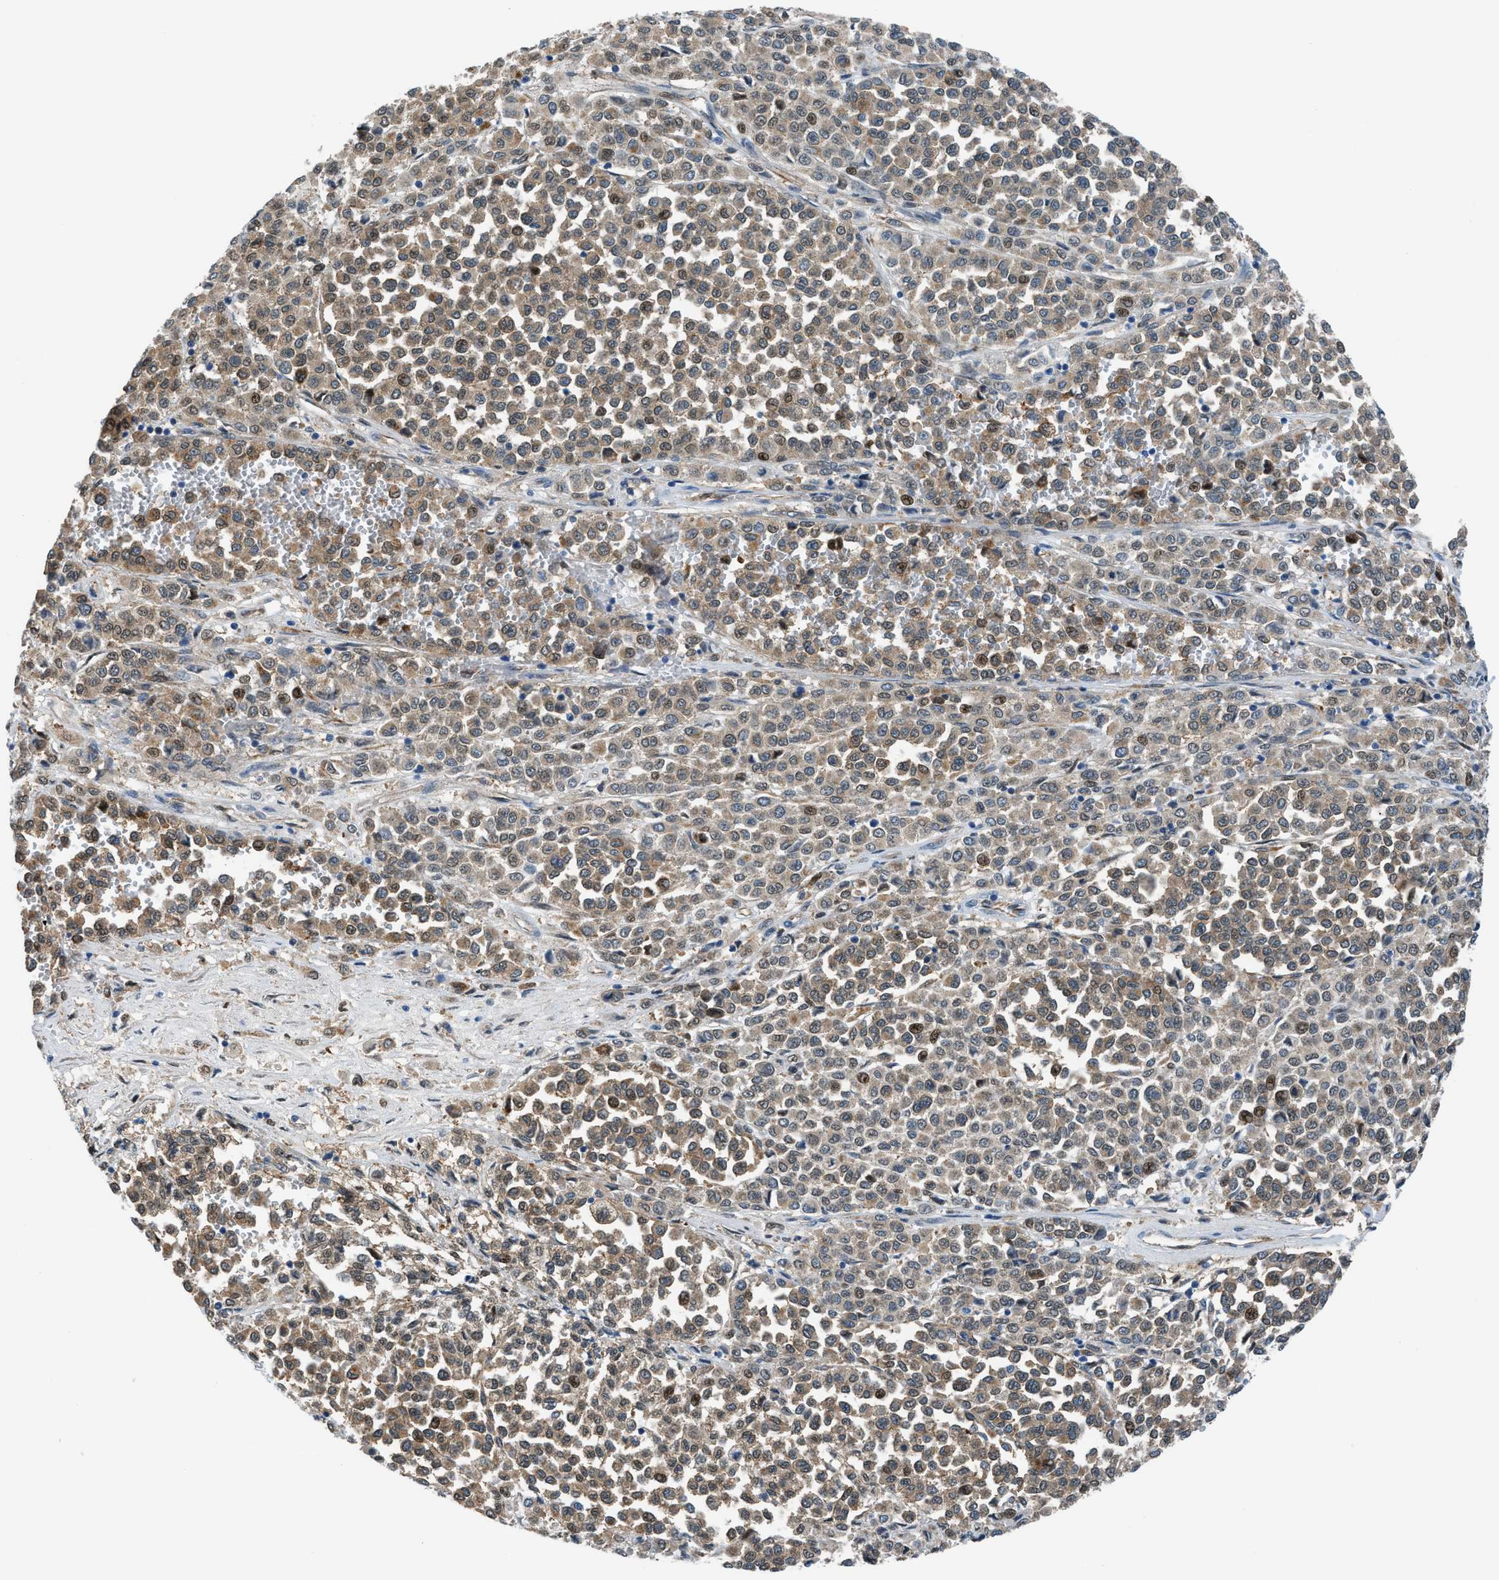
{"staining": {"intensity": "moderate", "quantity": ">75%", "location": "cytoplasmic/membranous,nuclear"}, "tissue": "melanoma", "cell_type": "Tumor cells", "image_type": "cancer", "snomed": [{"axis": "morphology", "description": "Malignant melanoma, Metastatic site"}, {"axis": "topography", "description": "Pancreas"}], "caption": "Tumor cells reveal medium levels of moderate cytoplasmic/membranous and nuclear positivity in about >75% of cells in human melanoma. (Brightfield microscopy of DAB IHC at high magnification).", "gene": "YWHAE", "patient": {"sex": "female", "age": 30}}